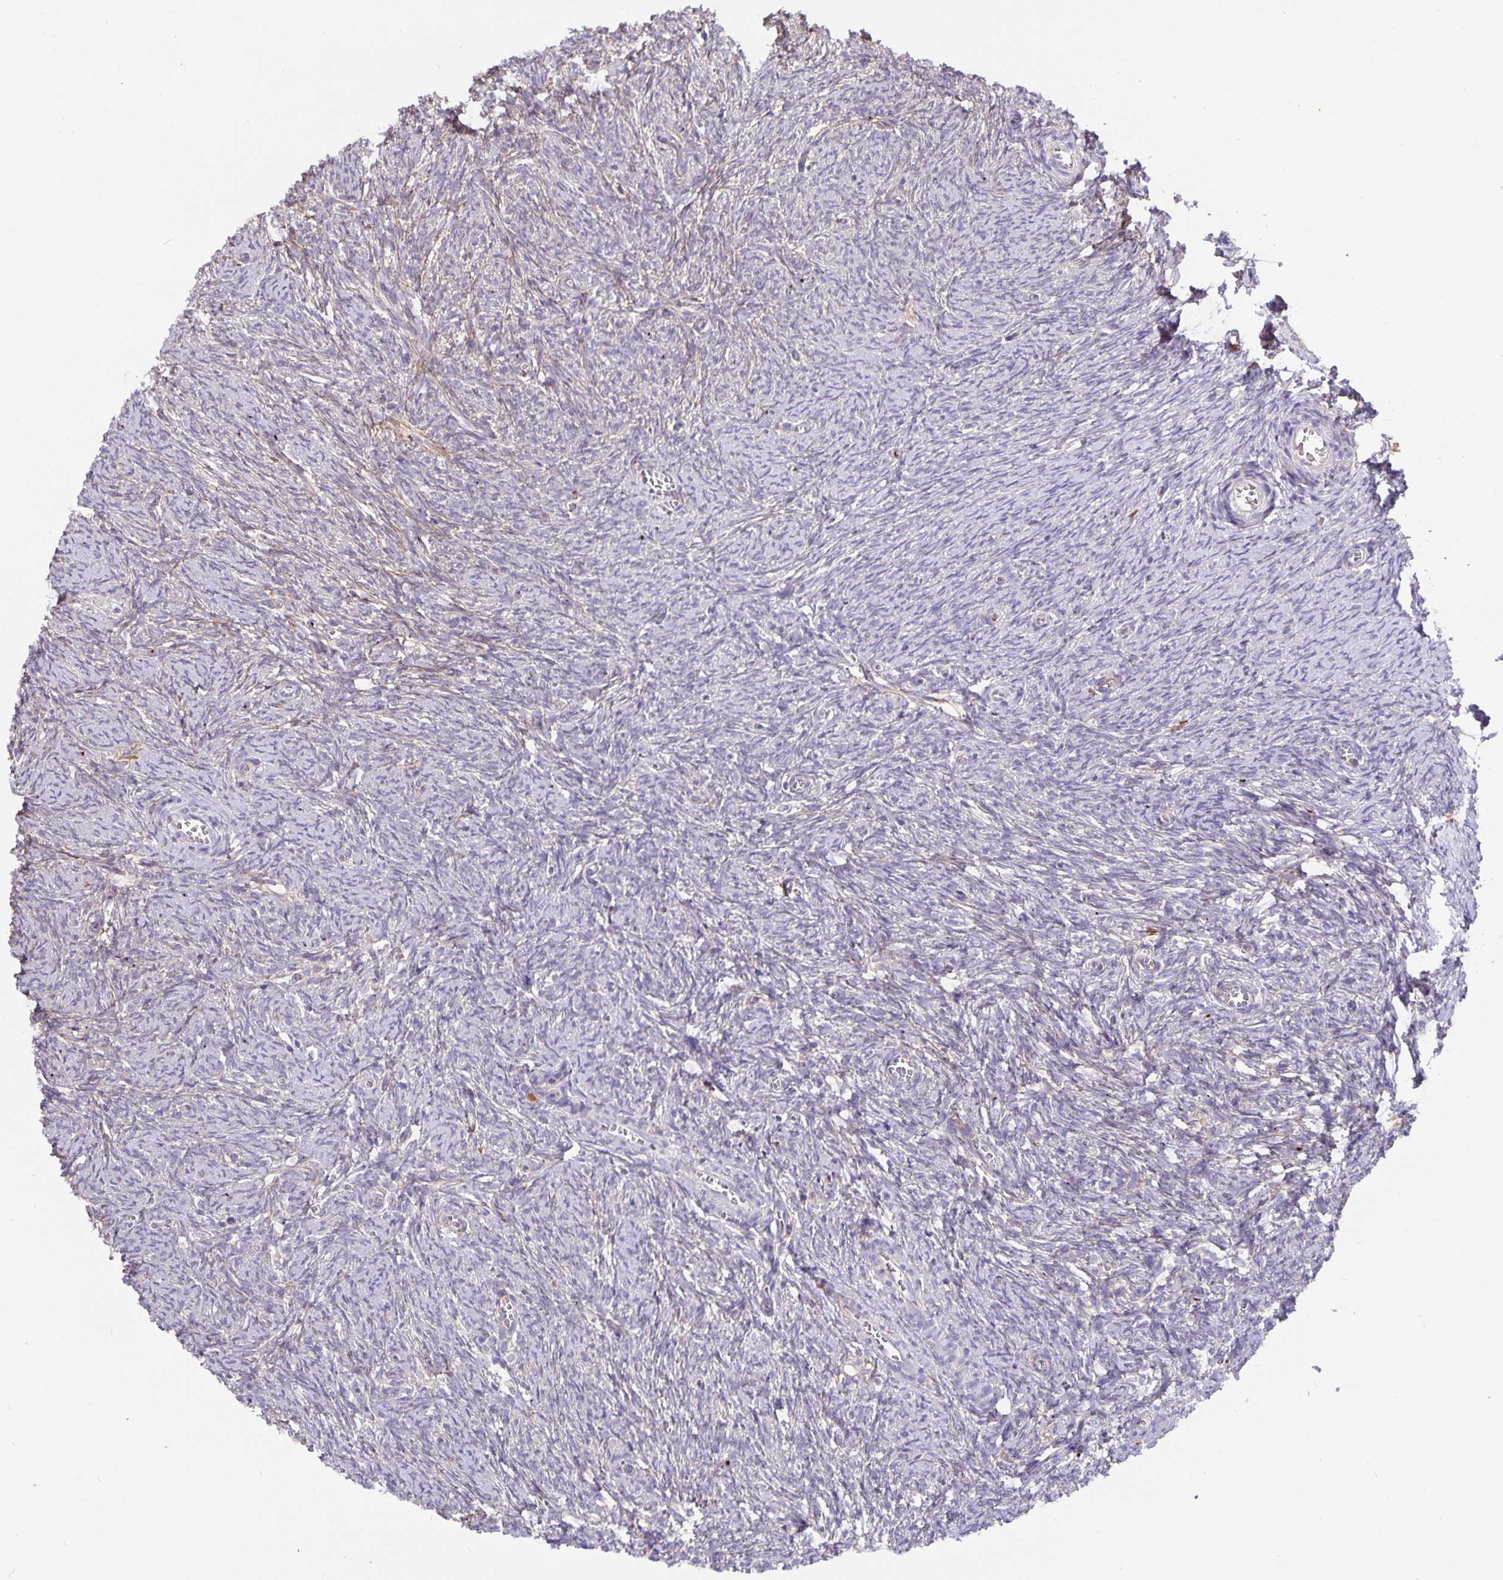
{"staining": {"intensity": "negative", "quantity": "none", "location": "none"}, "tissue": "ovary", "cell_type": "Ovarian stroma cells", "image_type": "normal", "snomed": [{"axis": "morphology", "description": "Normal tissue, NOS"}, {"axis": "topography", "description": "Ovary"}], "caption": "Photomicrograph shows no protein expression in ovarian stroma cells of normal ovary. (DAB (3,3'-diaminobenzidine) immunohistochemistry (IHC) visualized using brightfield microscopy, high magnification).", "gene": "EML6", "patient": {"sex": "female", "age": 41}}